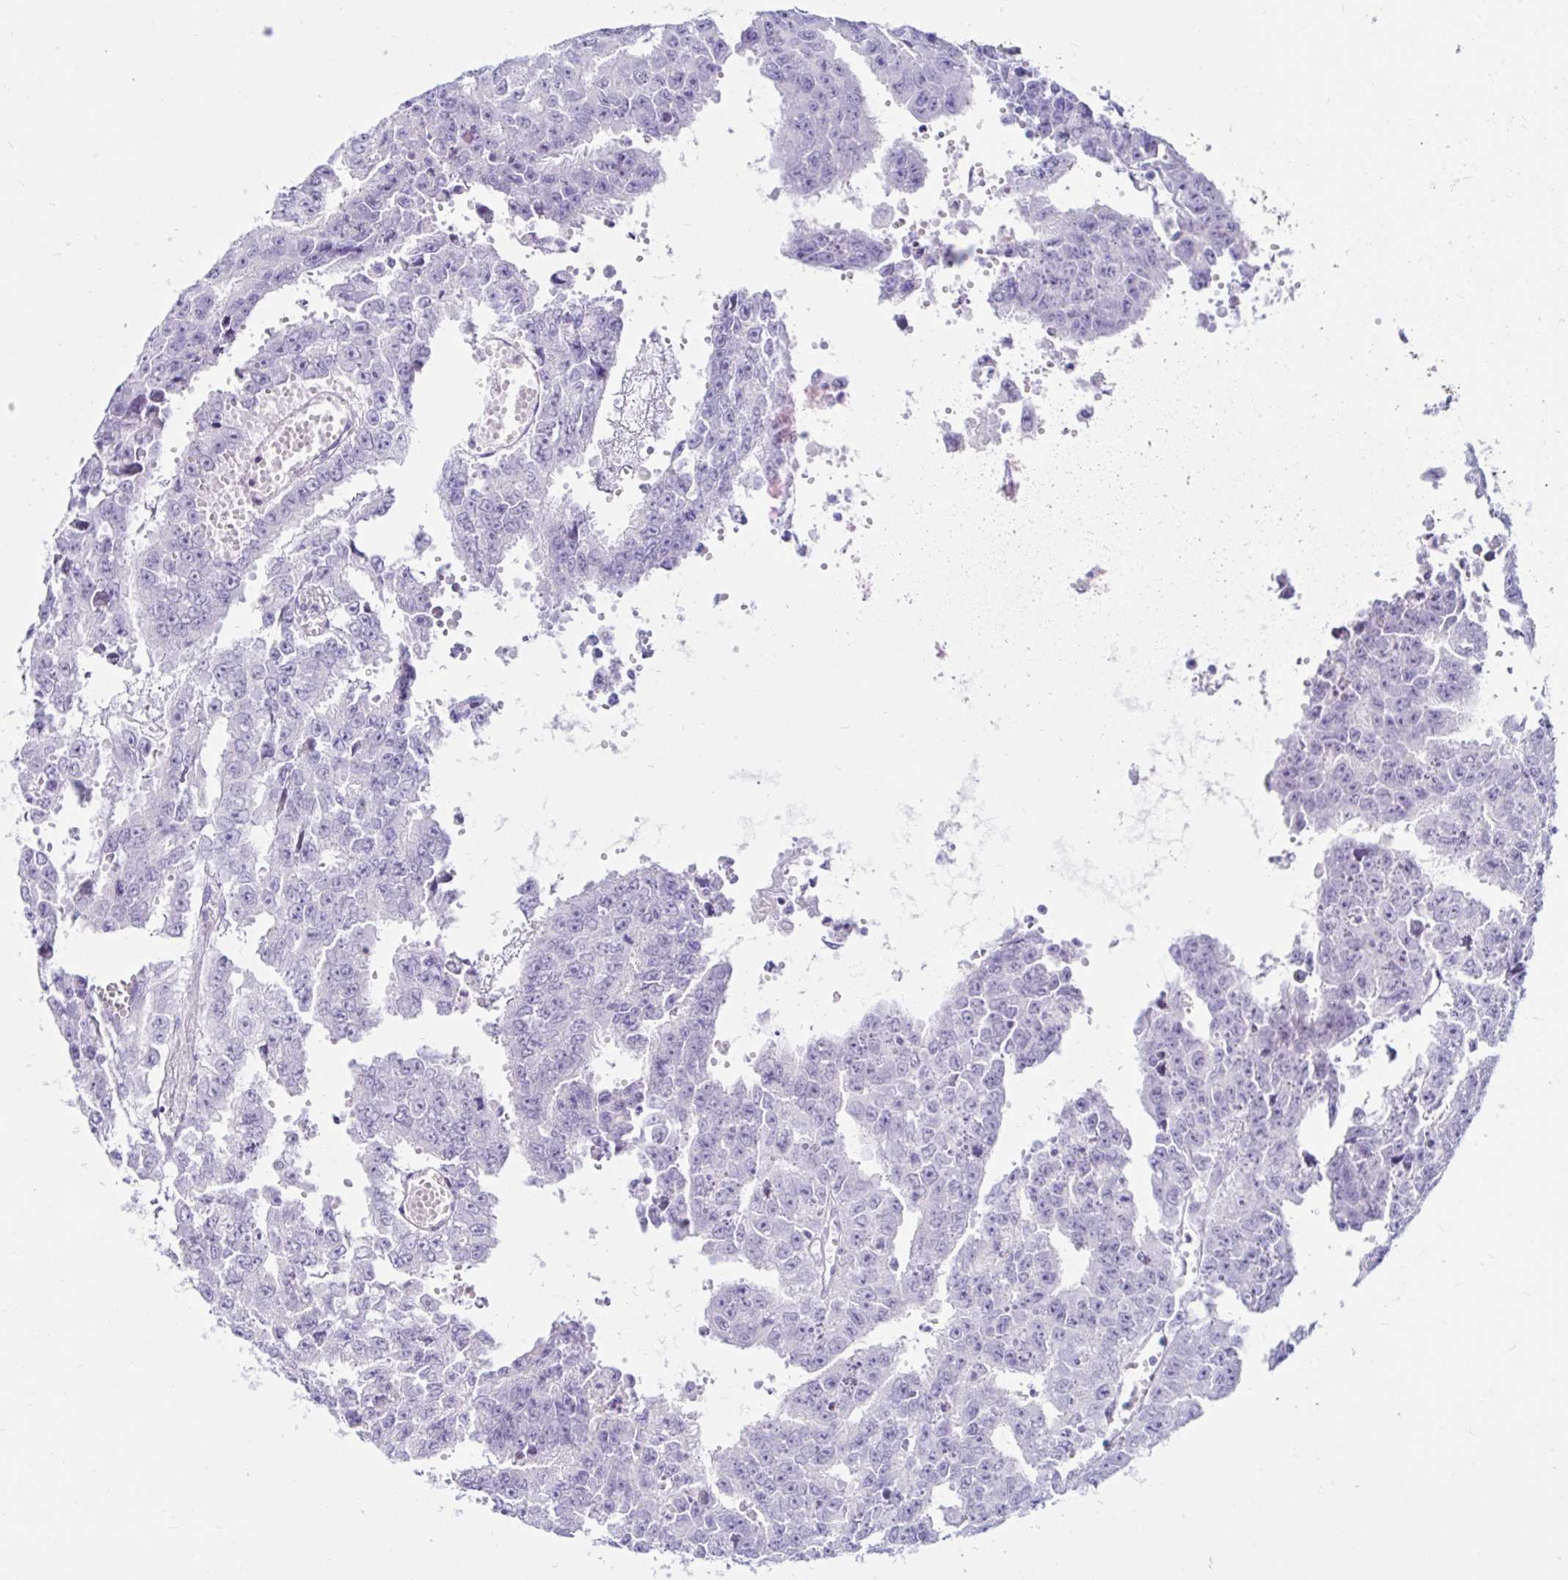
{"staining": {"intensity": "negative", "quantity": "none", "location": "none"}, "tissue": "testis cancer", "cell_type": "Tumor cells", "image_type": "cancer", "snomed": [{"axis": "morphology", "description": "Carcinoma, Embryonal, NOS"}, {"axis": "morphology", "description": "Teratoma, malignant, NOS"}, {"axis": "topography", "description": "Testis"}], "caption": "IHC photomicrograph of neoplastic tissue: human testis cancer stained with DAB demonstrates no significant protein positivity in tumor cells.", "gene": "BEST1", "patient": {"sex": "male", "age": 24}}